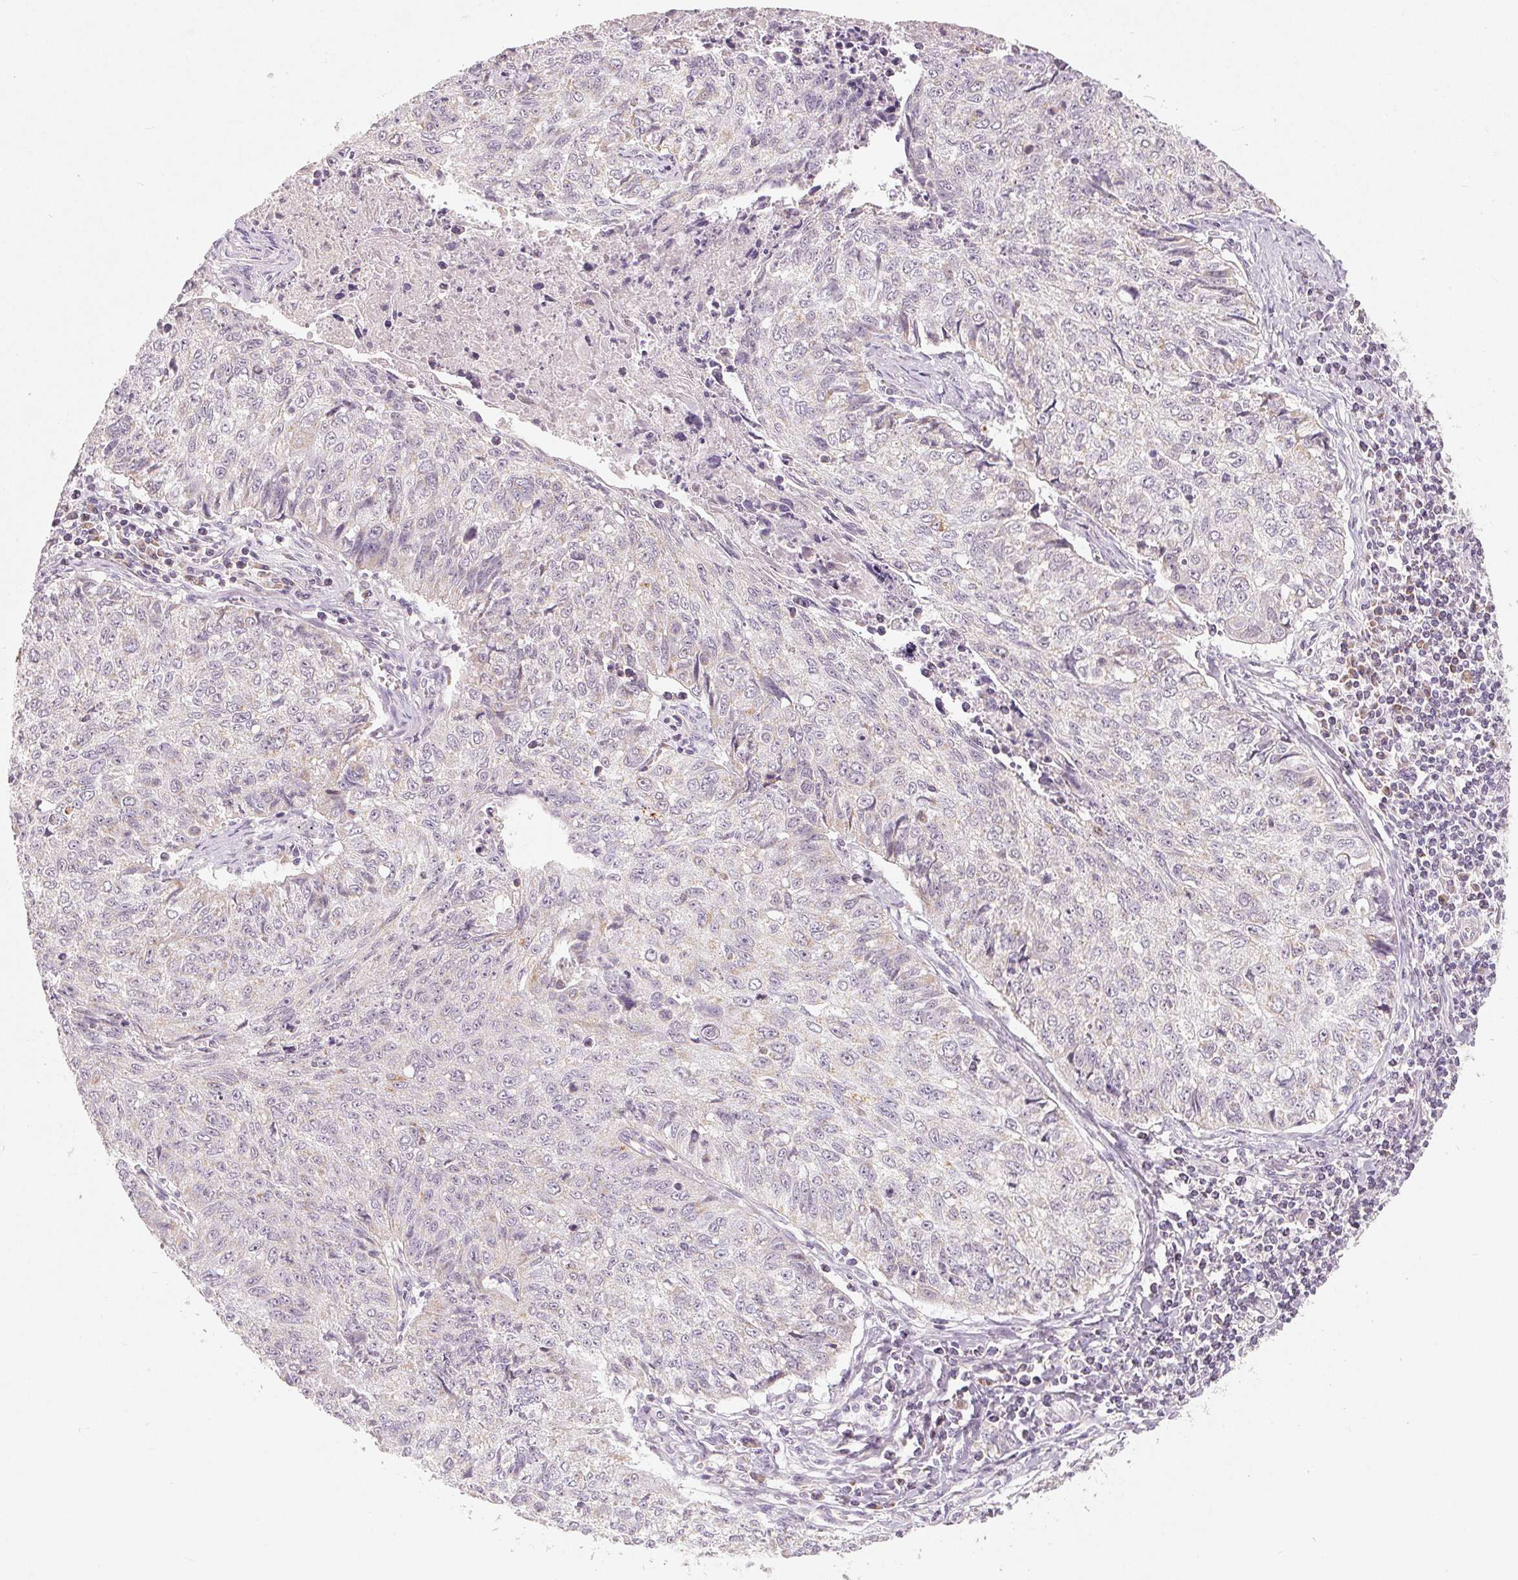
{"staining": {"intensity": "negative", "quantity": "none", "location": "none"}, "tissue": "lung cancer", "cell_type": "Tumor cells", "image_type": "cancer", "snomed": [{"axis": "morphology", "description": "Normal morphology"}, {"axis": "morphology", "description": "Aneuploidy"}, {"axis": "morphology", "description": "Squamous cell carcinoma, NOS"}, {"axis": "topography", "description": "Lymph node"}, {"axis": "topography", "description": "Lung"}], "caption": "Tumor cells show no significant positivity in squamous cell carcinoma (lung). (Immunohistochemistry, brightfield microscopy, high magnification).", "gene": "GHITM", "patient": {"sex": "female", "age": 76}}